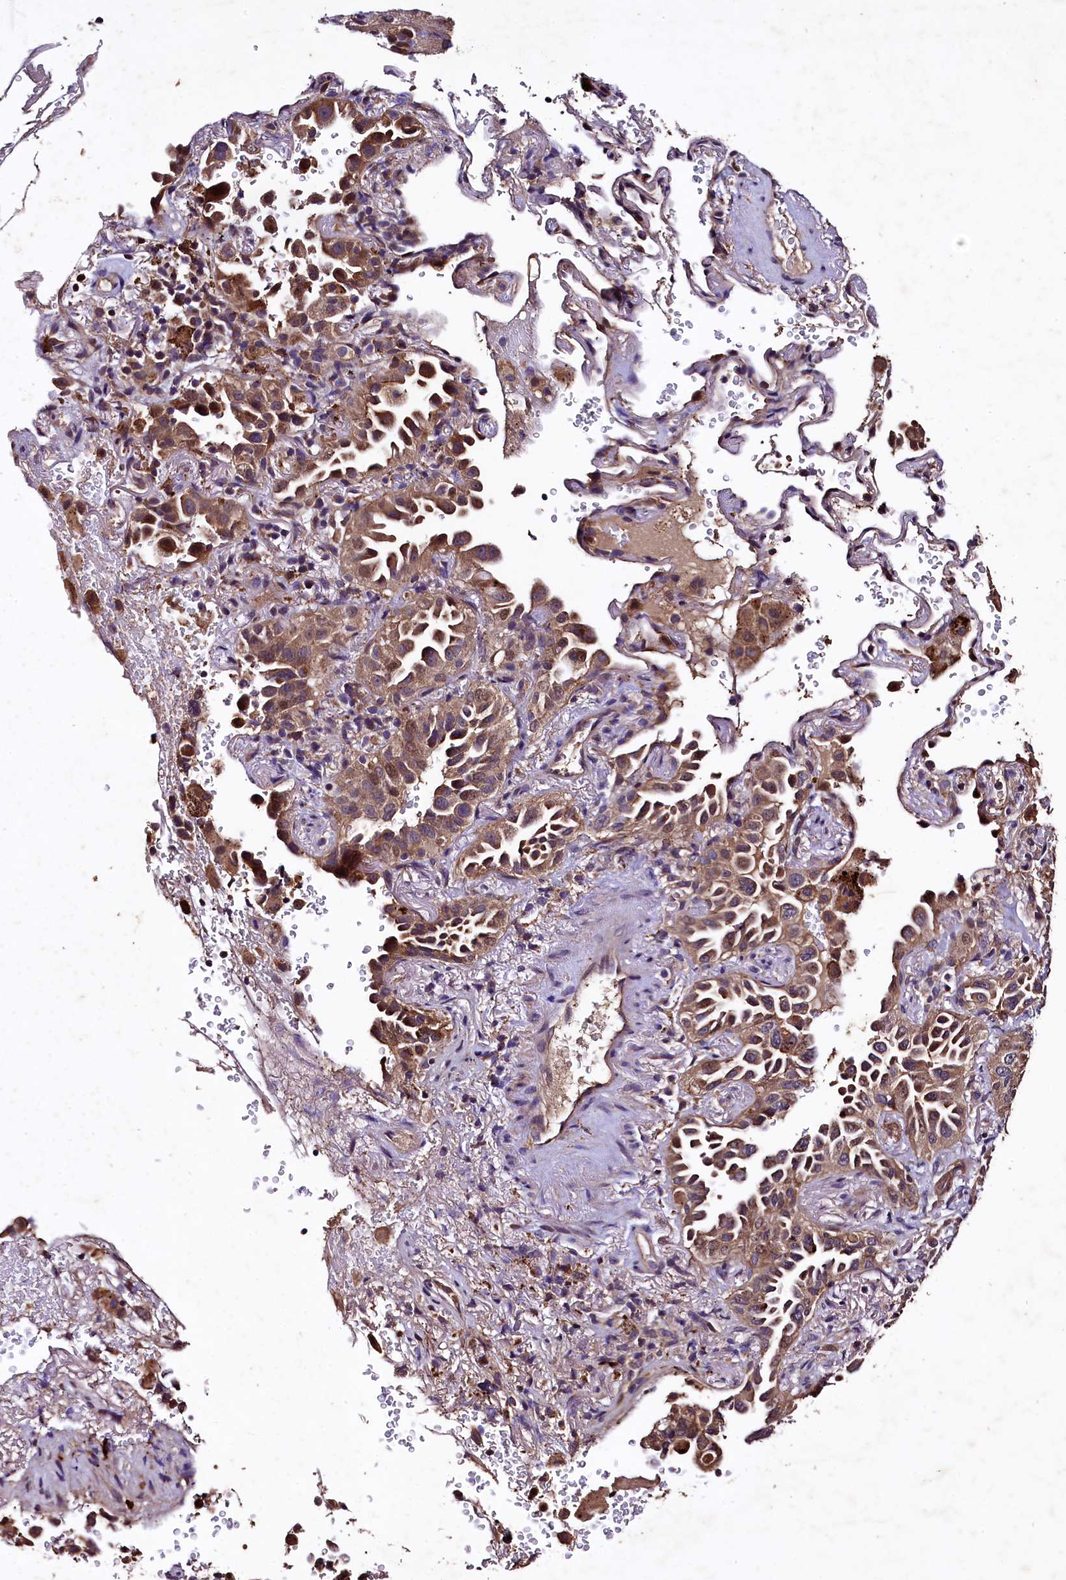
{"staining": {"intensity": "moderate", "quantity": ">75%", "location": "cytoplasmic/membranous"}, "tissue": "lung cancer", "cell_type": "Tumor cells", "image_type": "cancer", "snomed": [{"axis": "morphology", "description": "Adenocarcinoma, NOS"}, {"axis": "topography", "description": "Lung"}], "caption": "IHC micrograph of neoplastic tissue: human lung adenocarcinoma stained using immunohistochemistry (IHC) shows medium levels of moderate protein expression localized specifically in the cytoplasmic/membranous of tumor cells, appearing as a cytoplasmic/membranous brown color.", "gene": "PLXNB1", "patient": {"sex": "female", "age": 69}}